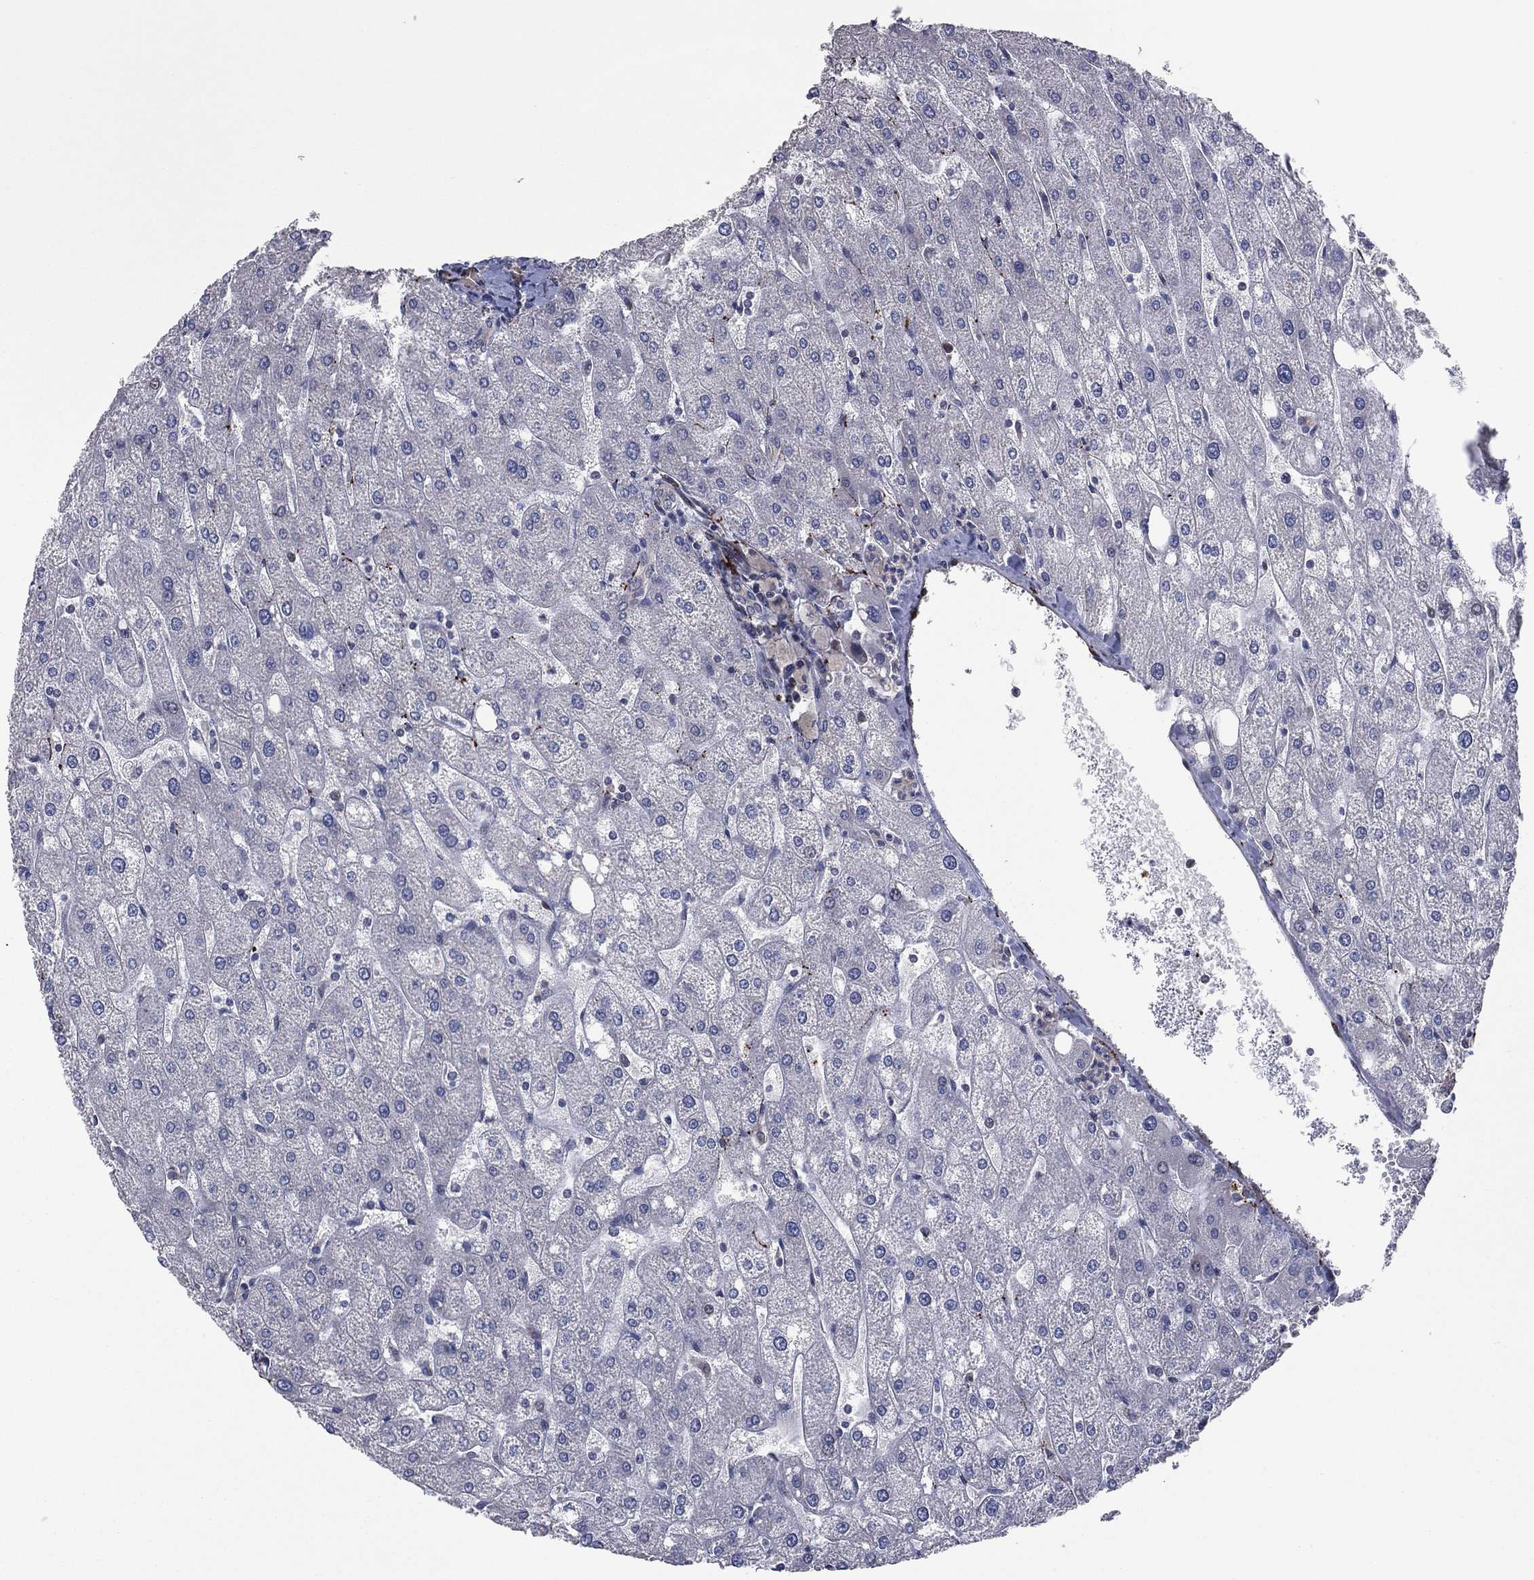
{"staining": {"intensity": "negative", "quantity": "none", "location": "none"}, "tissue": "liver", "cell_type": "Cholangiocytes", "image_type": "normal", "snomed": [{"axis": "morphology", "description": "Normal tissue, NOS"}, {"axis": "topography", "description": "Liver"}], "caption": "Immunohistochemistry histopathology image of normal liver stained for a protein (brown), which shows no expression in cholangiocytes.", "gene": "SNCG", "patient": {"sex": "male", "age": 67}}